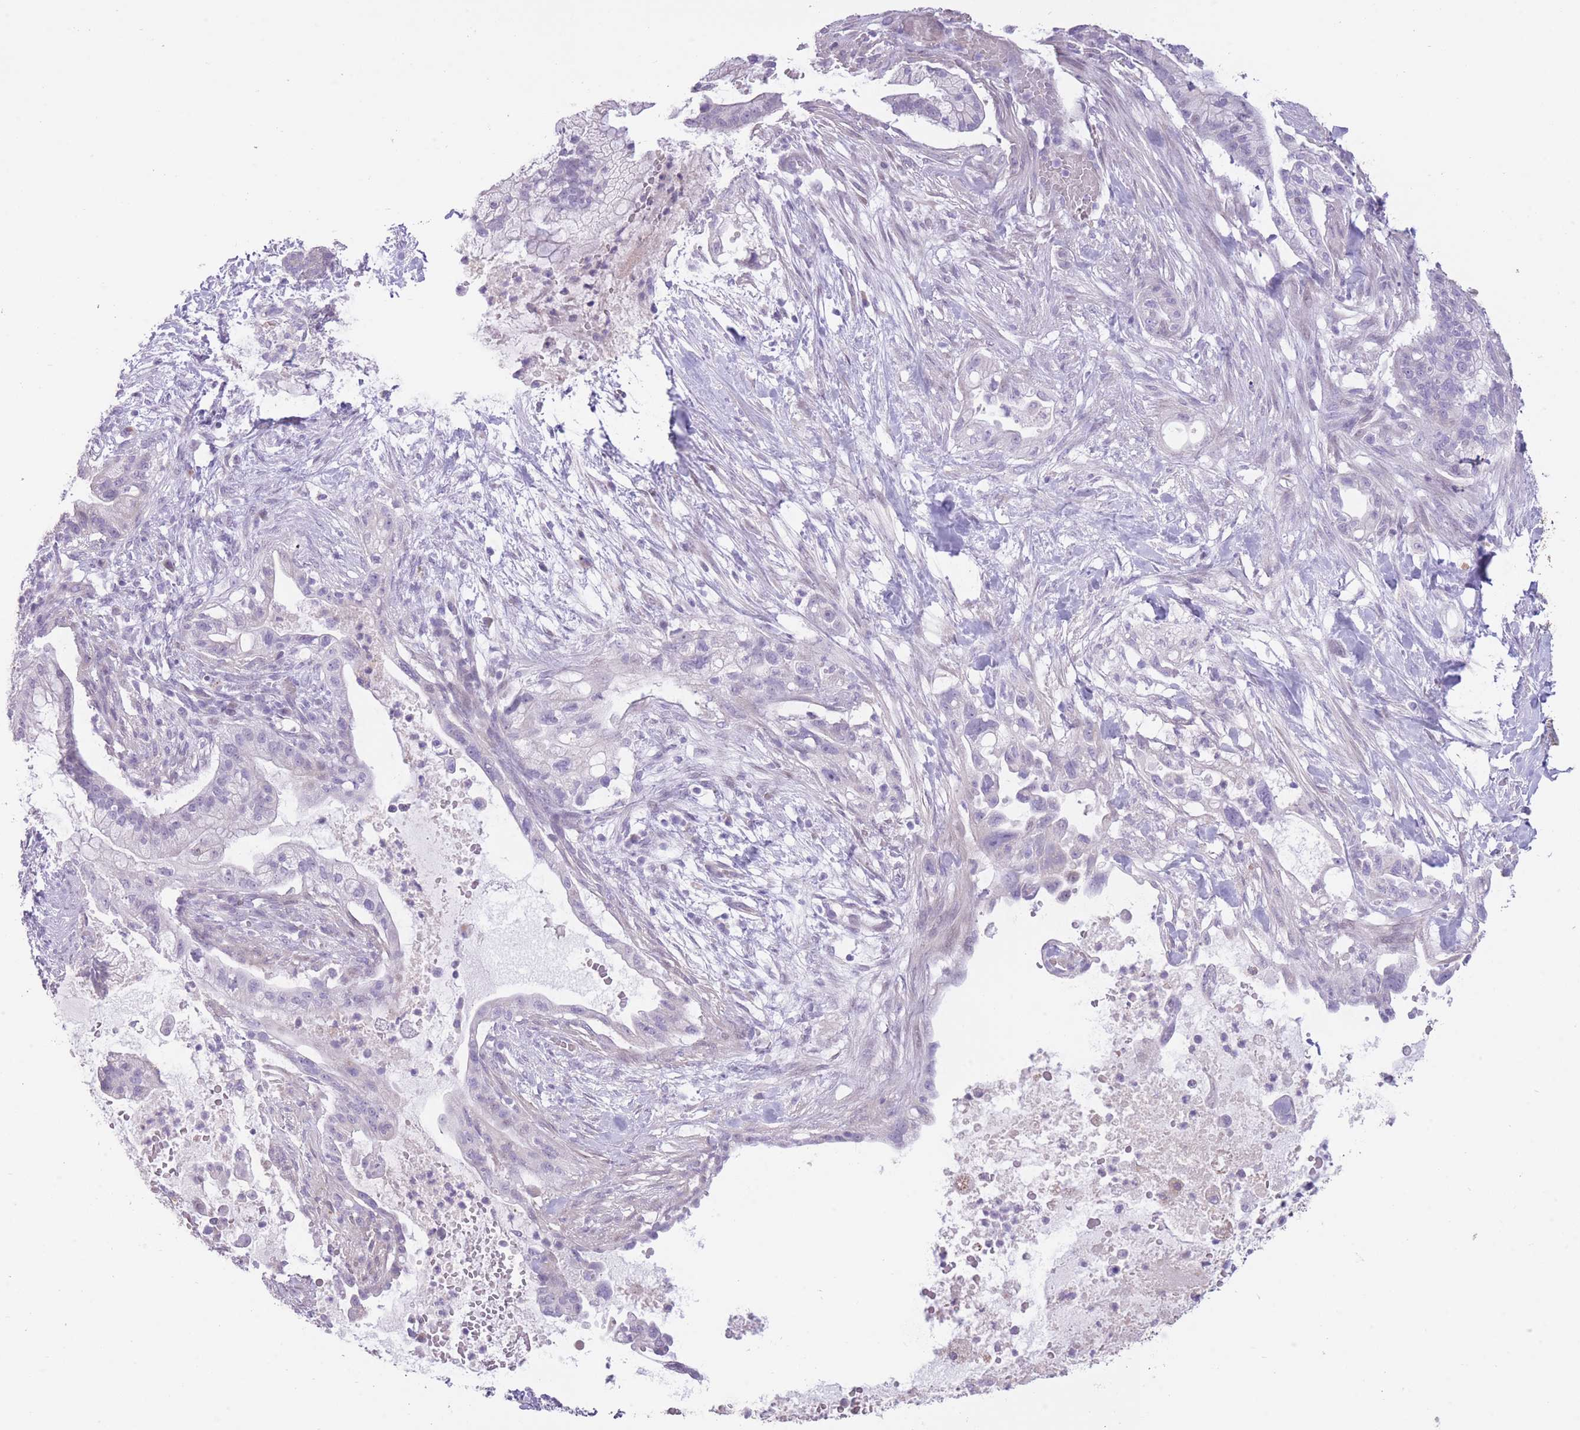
{"staining": {"intensity": "negative", "quantity": "none", "location": "none"}, "tissue": "pancreatic cancer", "cell_type": "Tumor cells", "image_type": "cancer", "snomed": [{"axis": "morphology", "description": "Adenocarcinoma, NOS"}, {"axis": "topography", "description": "Pancreas"}], "caption": "The histopathology image displays no significant staining in tumor cells of pancreatic cancer.", "gene": "WDR70", "patient": {"sex": "male", "age": 44}}